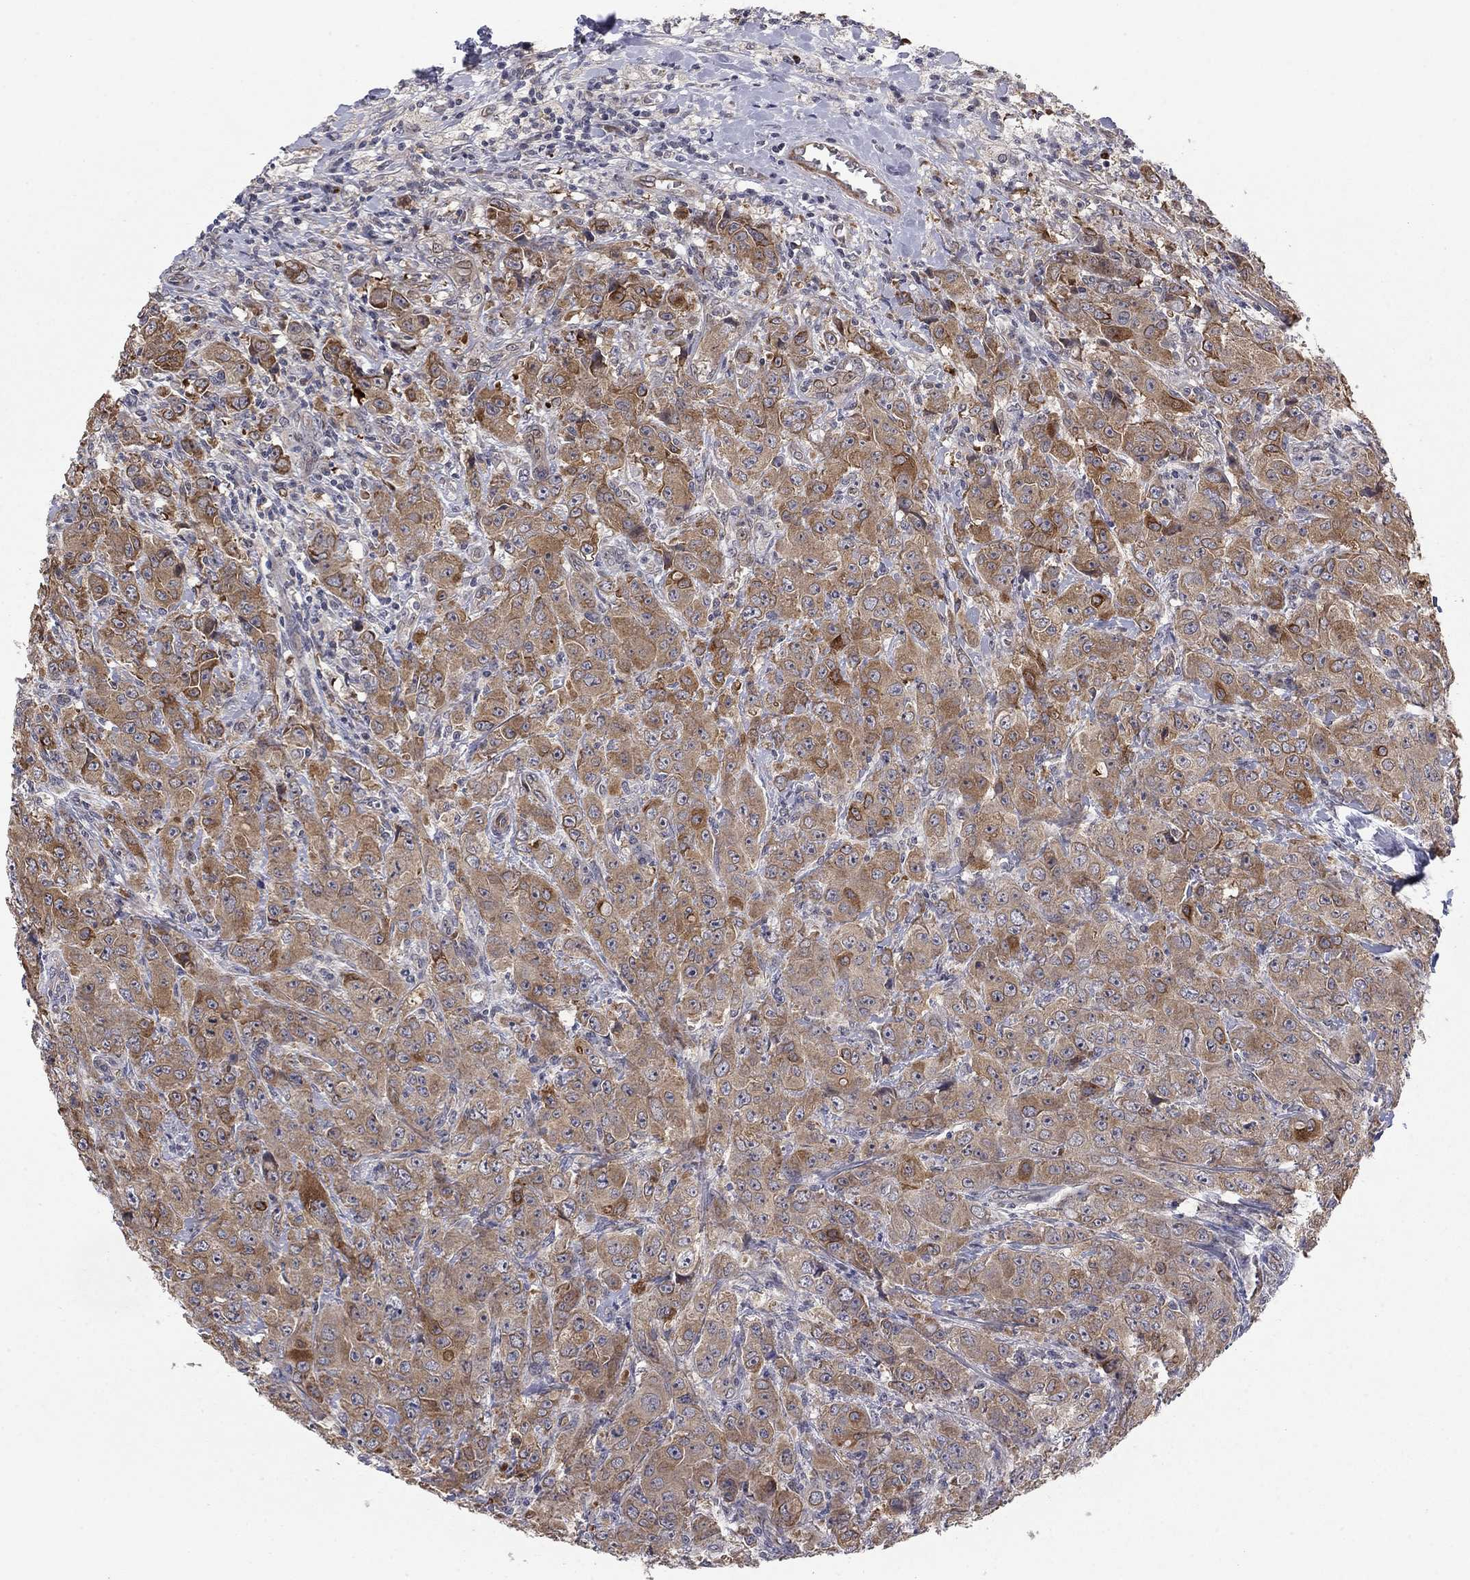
{"staining": {"intensity": "moderate", "quantity": "25%-75%", "location": "cytoplasmic/membranous"}, "tissue": "breast cancer", "cell_type": "Tumor cells", "image_type": "cancer", "snomed": [{"axis": "morphology", "description": "Duct carcinoma"}, {"axis": "topography", "description": "Breast"}], "caption": "The image displays a brown stain indicating the presence of a protein in the cytoplasmic/membranous of tumor cells in breast cancer.", "gene": "BCL11A", "patient": {"sex": "female", "age": 43}}